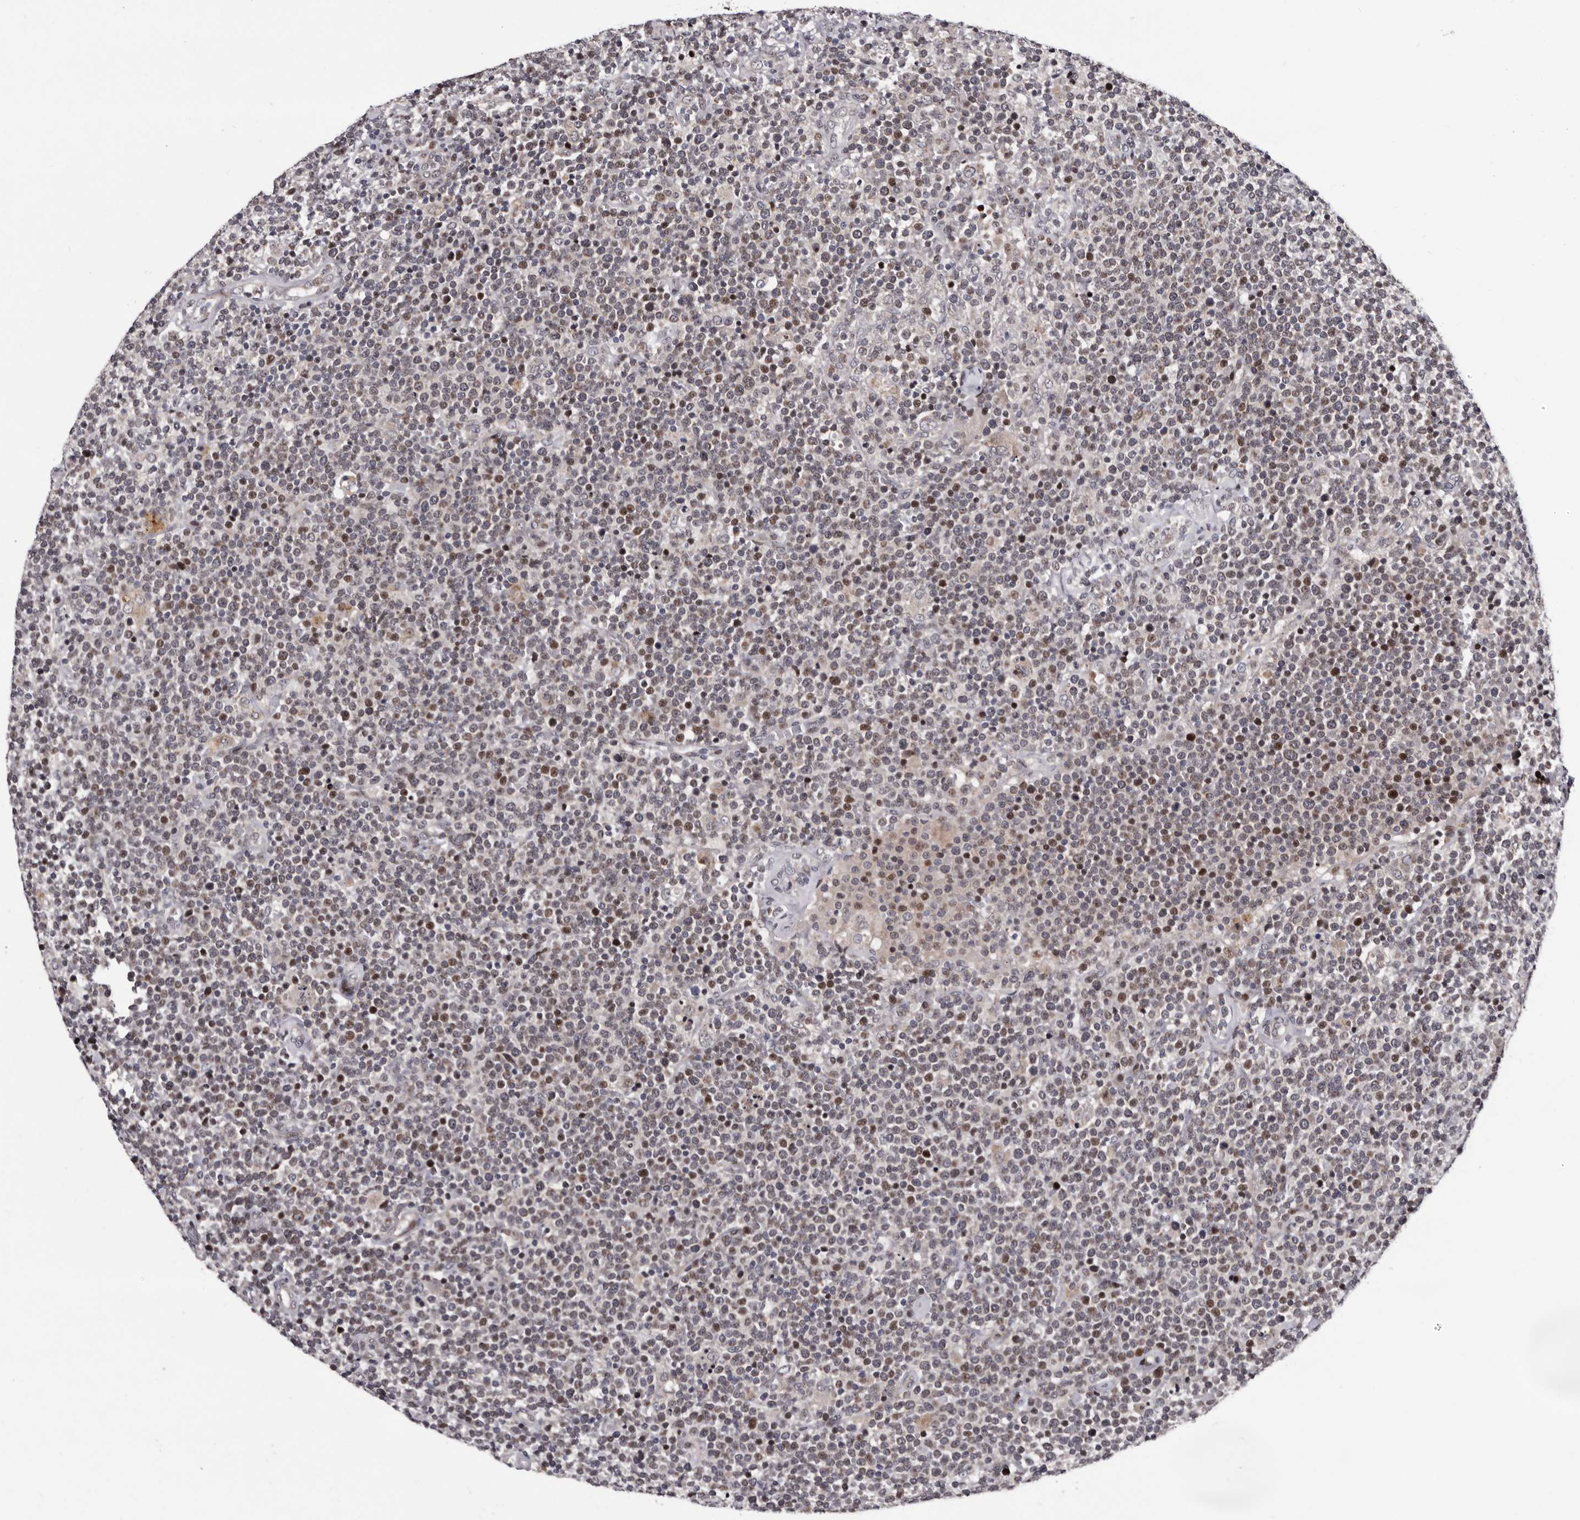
{"staining": {"intensity": "weak", "quantity": "<25%", "location": "nuclear"}, "tissue": "lymphoma", "cell_type": "Tumor cells", "image_type": "cancer", "snomed": [{"axis": "morphology", "description": "Malignant lymphoma, non-Hodgkin's type, High grade"}, {"axis": "topography", "description": "Lymph node"}], "caption": "This is an immunohistochemistry (IHC) micrograph of lymphoma. There is no positivity in tumor cells.", "gene": "TNKS", "patient": {"sex": "male", "age": 61}}